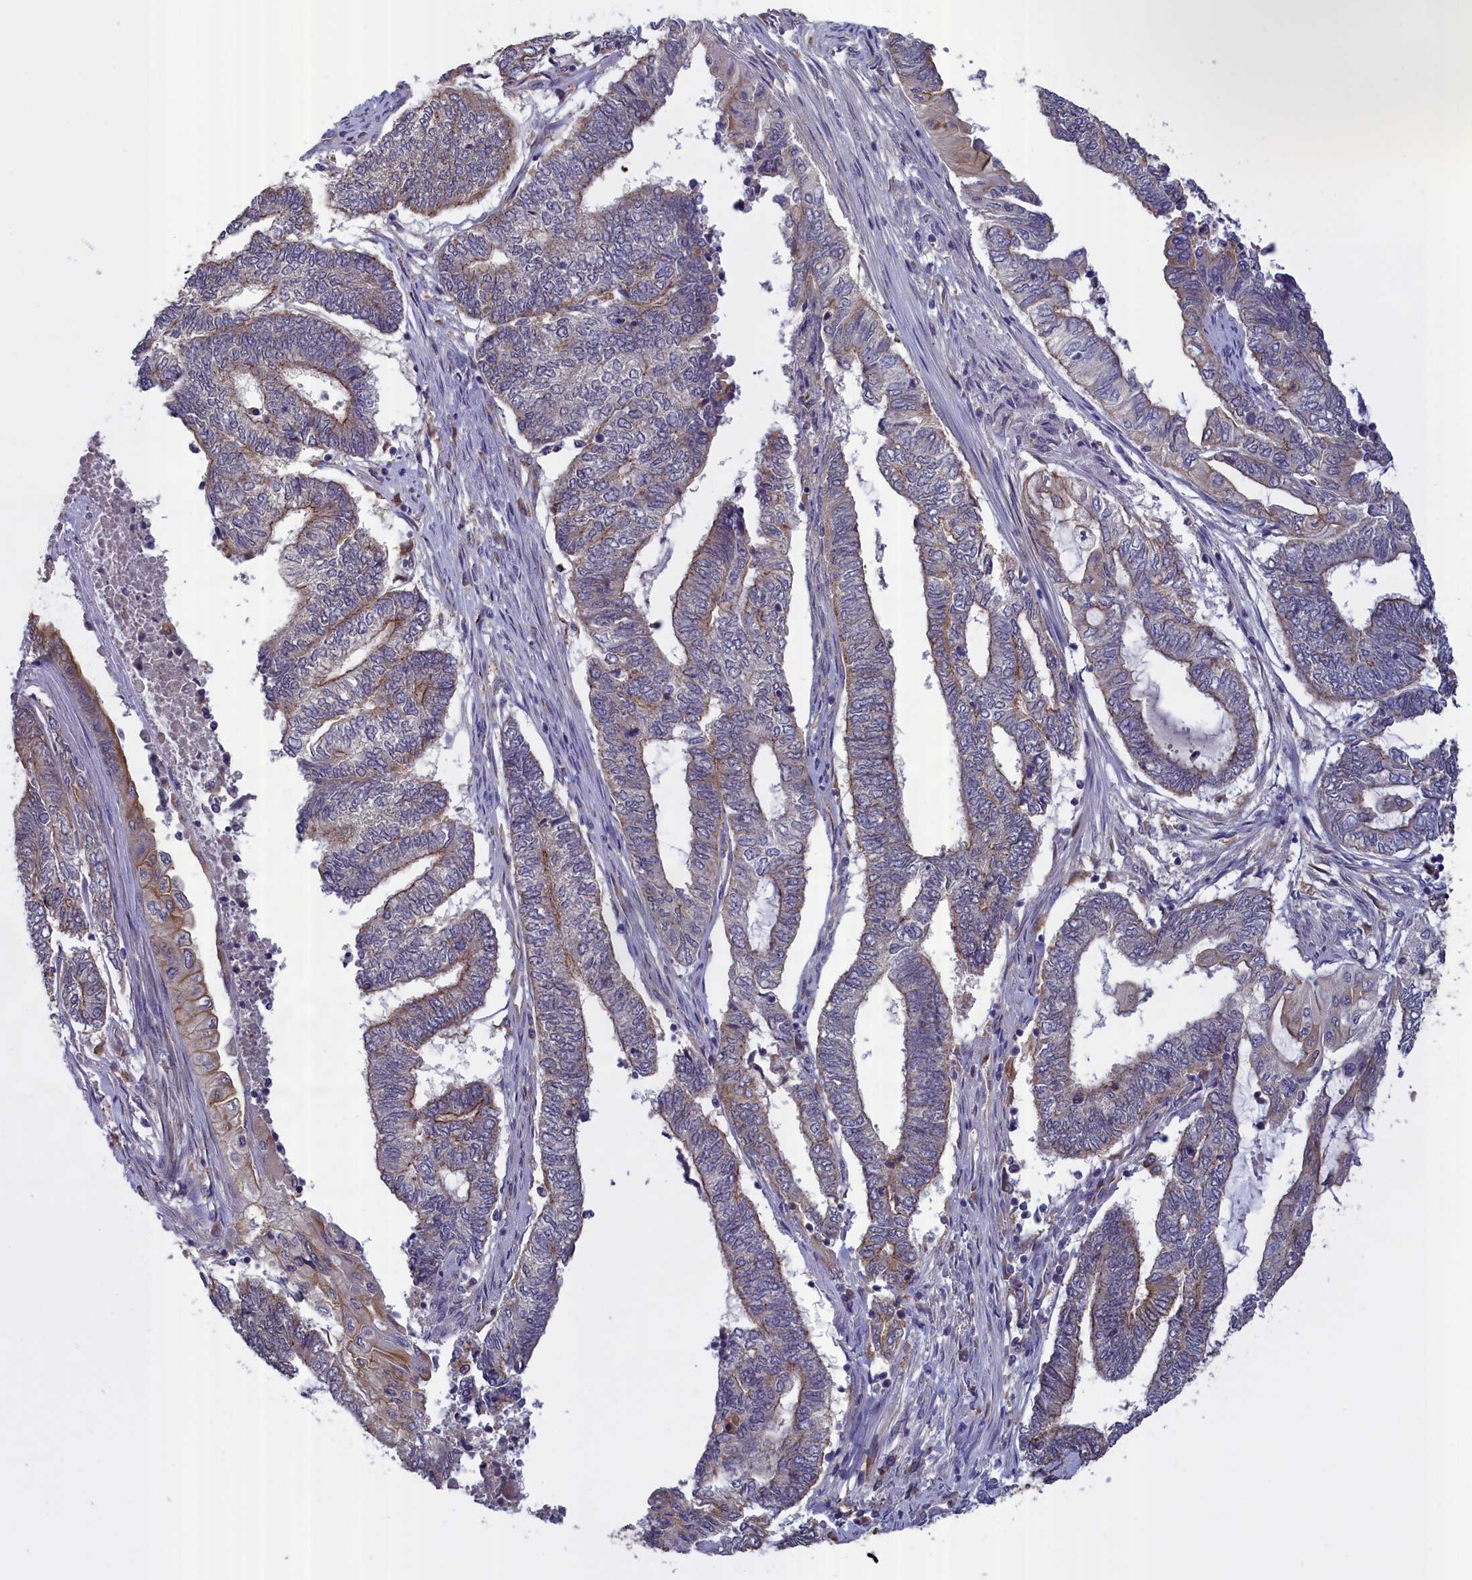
{"staining": {"intensity": "weak", "quantity": "<25%", "location": "cytoplasmic/membranous"}, "tissue": "endometrial cancer", "cell_type": "Tumor cells", "image_type": "cancer", "snomed": [{"axis": "morphology", "description": "Adenocarcinoma, NOS"}, {"axis": "topography", "description": "Uterus"}, {"axis": "topography", "description": "Endometrium"}], "caption": "This is a photomicrograph of IHC staining of adenocarcinoma (endometrial), which shows no expression in tumor cells. The staining is performed using DAB (3,3'-diaminobenzidine) brown chromogen with nuclei counter-stained in using hematoxylin.", "gene": "COL19A1", "patient": {"sex": "female", "age": 70}}